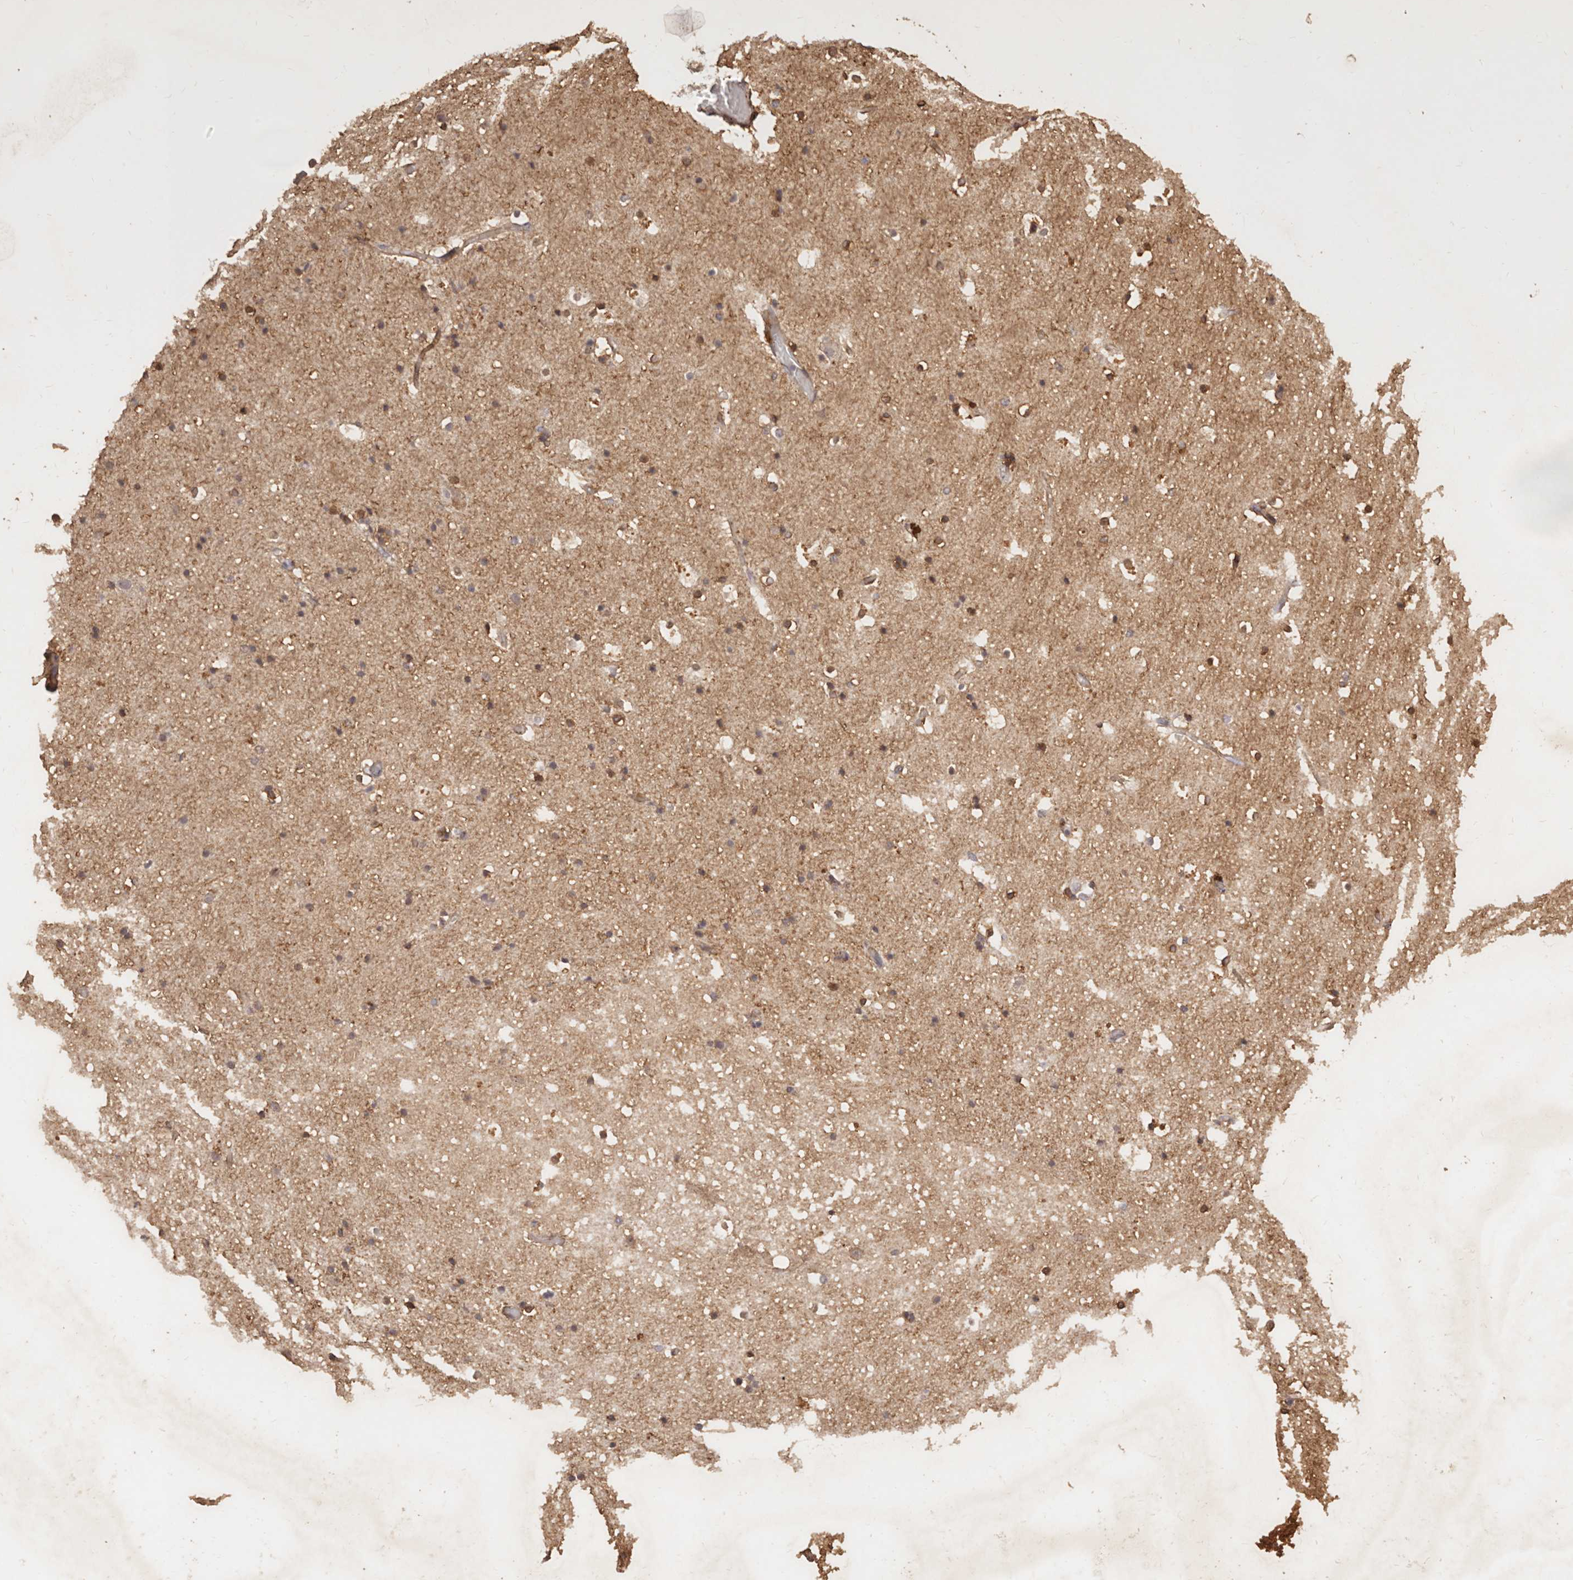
{"staining": {"intensity": "moderate", "quantity": "25%-75%", "location": "cytoplasmic/membranous"}, "tissue": "hippocampus", "cell_type": "Glial cells", "image_type": "normal", "snomed": [{"axis": "morphology", "description": "Normal tissue, NOS"}, {"axis": "topography", "description": "Hippocampus"}], "caption": "Immunohistochemical staining of benign human hippocampus exhibits 25%-75% levels of moderate cytoplasmic/membranous protein staining in approximately 25%-75% of glial cells.", "gene": "CCL14", "patient": {"sex": "female", "age": 52}}